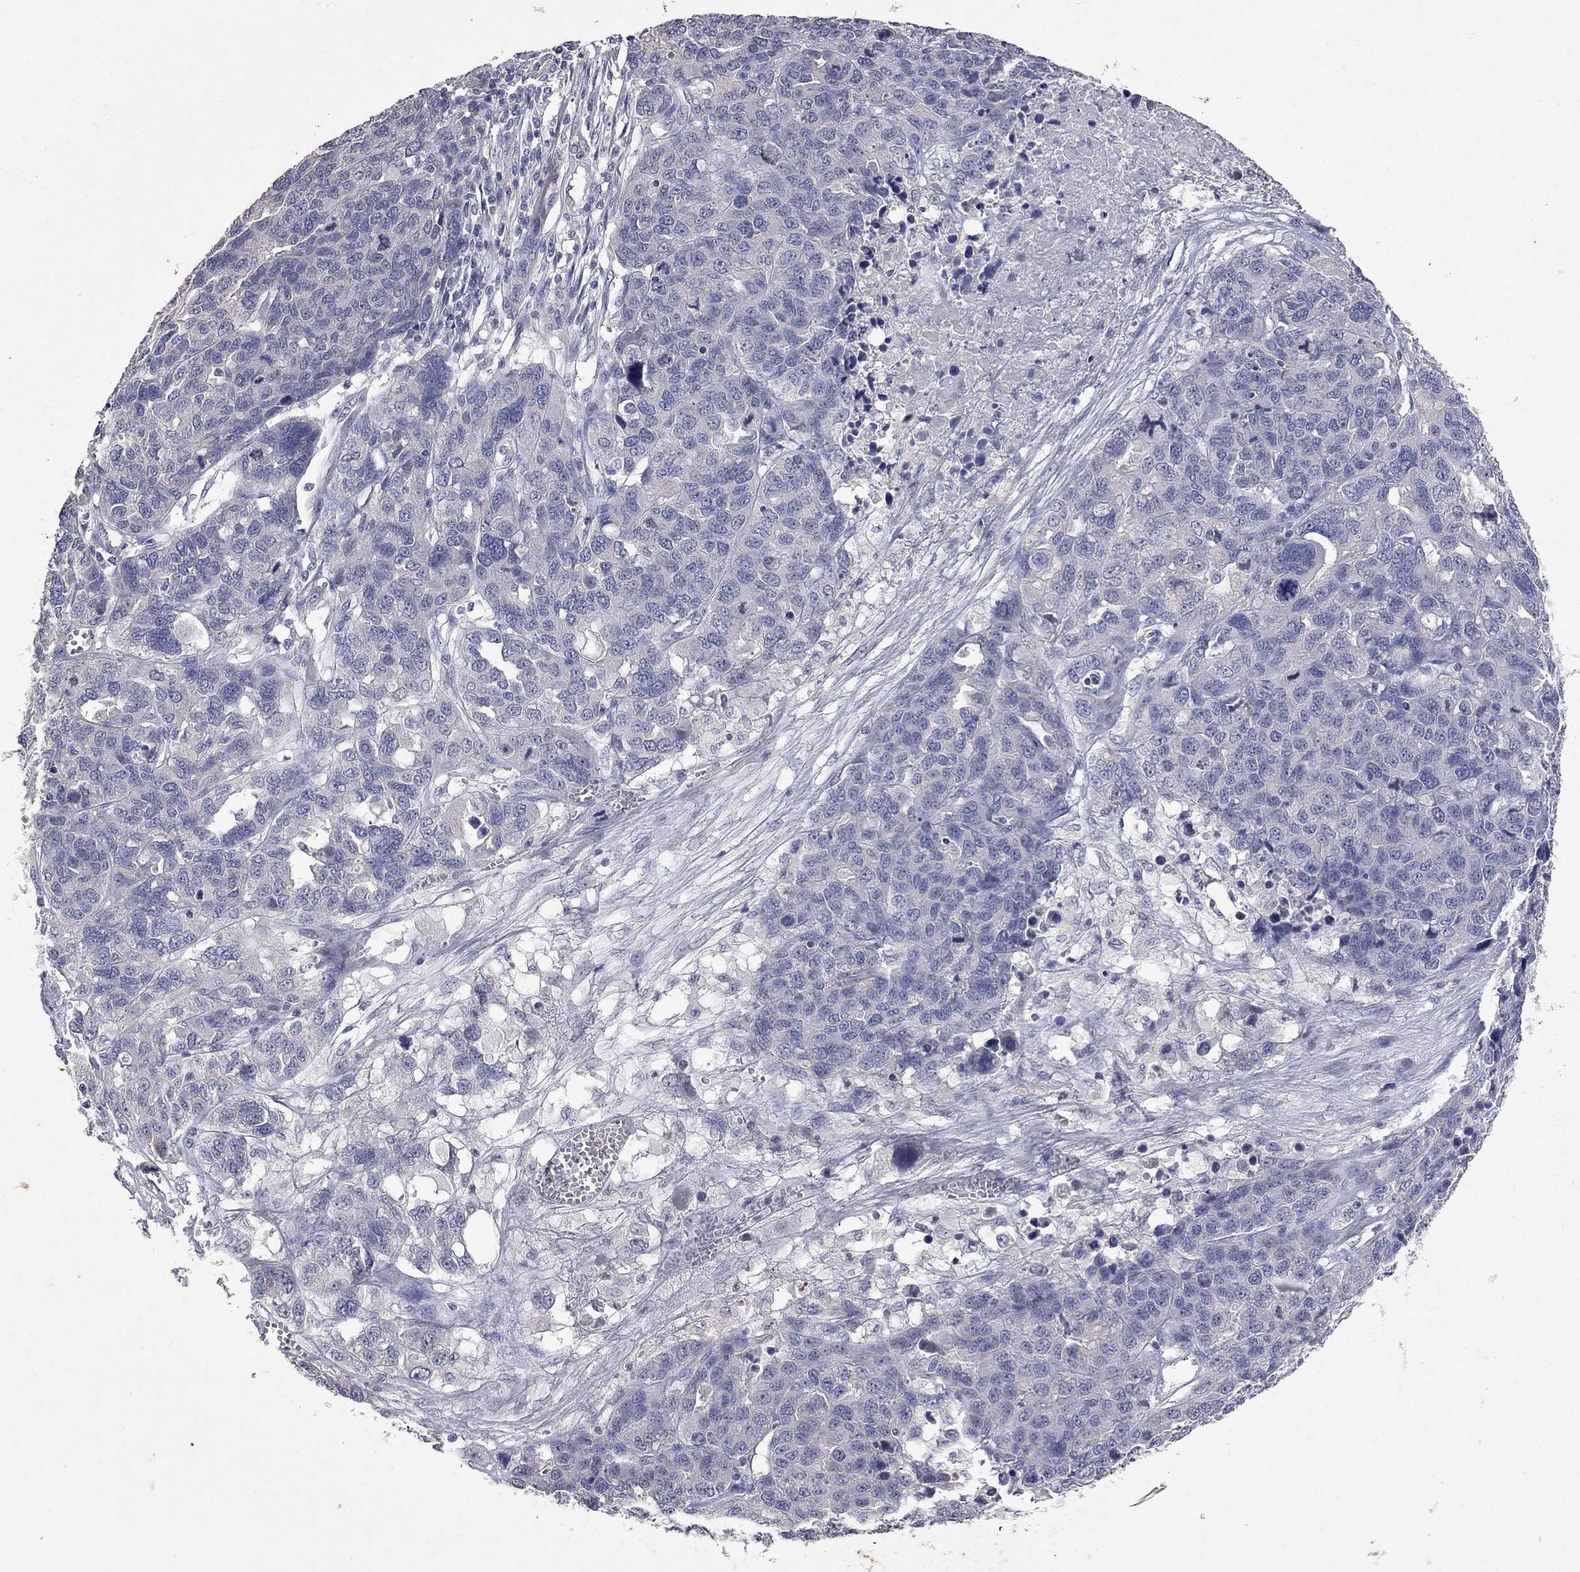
{"staining": {"intensity": "negative", "quantity": "none", "location": "none"}, "tissue": "ovarian cancer", "cell_type": "Tumor cells", "image_type": "cancer", "snomed": [{"axis": "morphology", "description": "Cystadenocarcinoma, serous, NOS"}, {"axis": "topography", "description": "Ovary"}], "caption": "Ovarian cancer was stained to show a protein in brown. There is no significant staining in tumor cells.", "gene": "NOS2", "patient": {"sex": "female", "age": 87}}